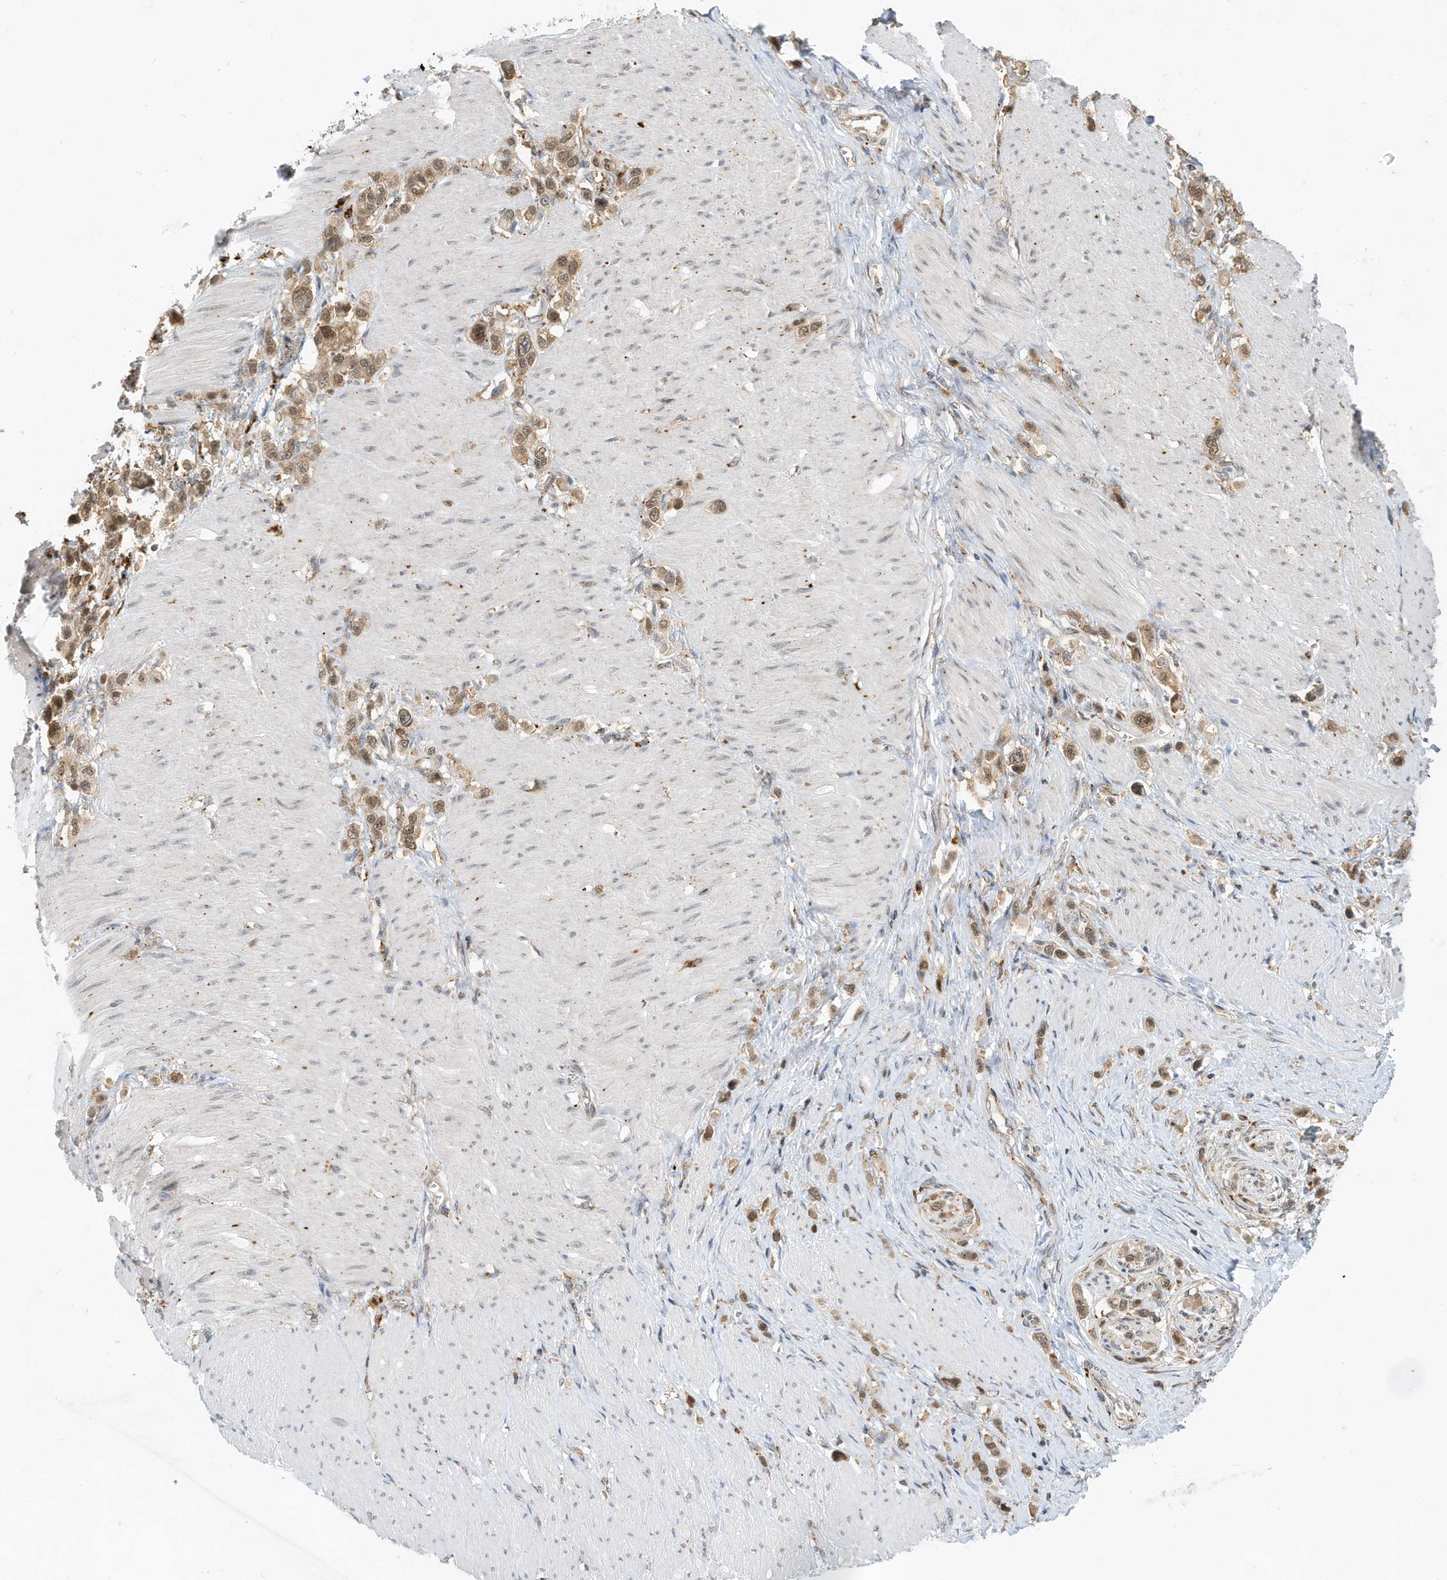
{"staining": {"intensity": "moderate", "quantity": ">75%", "location": "cytoplasmic/membranous,nuclear"}, "tissue": "stomach cancer", "cell_type": "Tumor cells", "image_type": "cancer", "snomed": [{"axis": "morphology", "description": "Normal tissue, NOS"}, {"axis": "morphology", "description": "Adenocarcinoma, NOS"}, {"axis": "topography", "description": "Stomach, upper"}, {"axis": "topography", "description": "Stomach"}], "caption": "High-magnification brightfield microscopy of stomach adenocarcinoma stained with DAB (brown) and counterstained with hematoxylin (blue). tumor cells exhibit moderate cytoplasmic/membranous and nuclear expression is seen in about>75% of cells.", "gene": "ZNF507", "patient": {"sex": "female", "age": 65}}